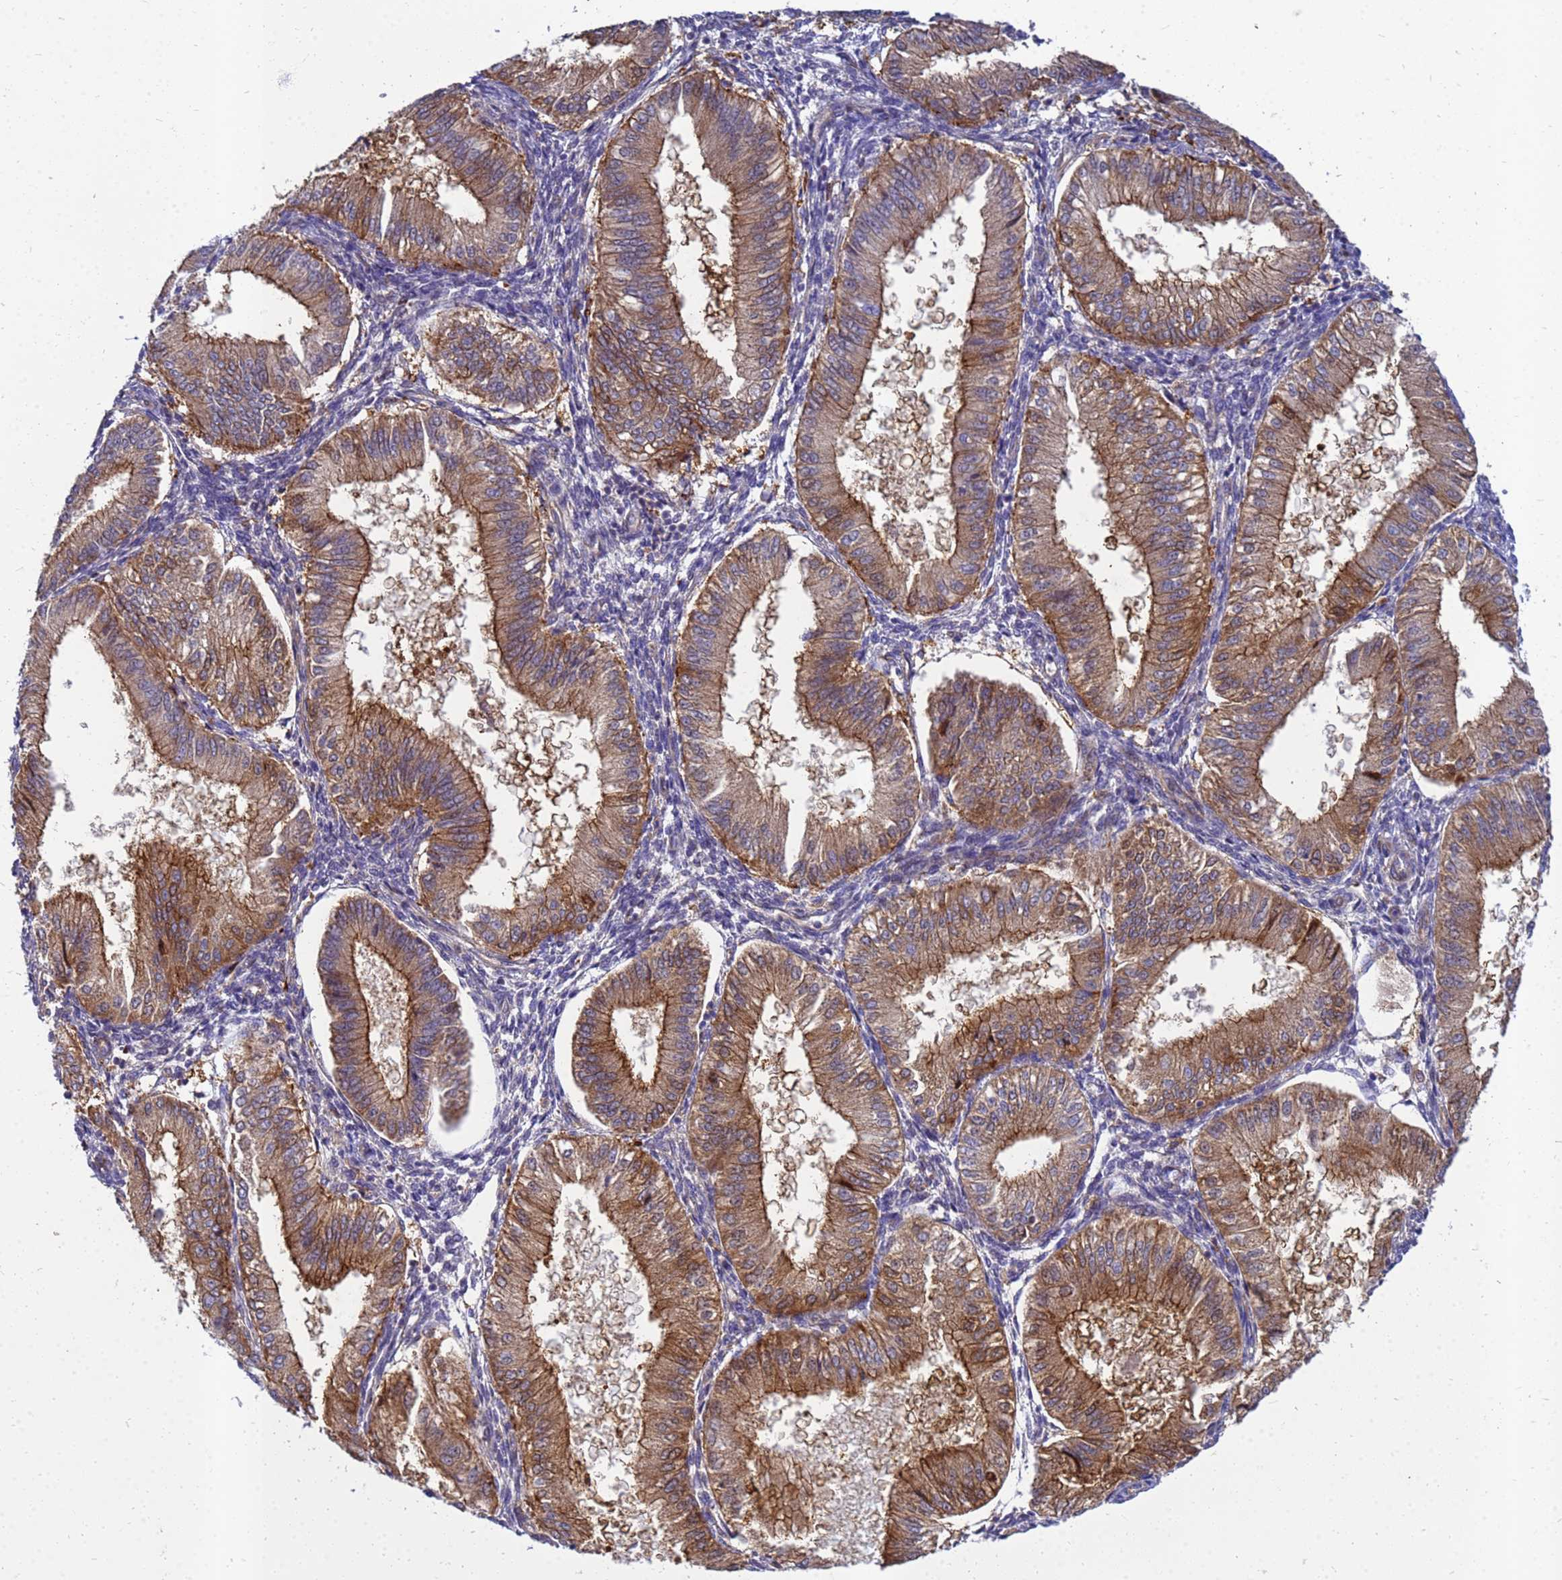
{"staining": {"intensity": "weak", "quantity": "<25%", "location": "cytoplasmic/membranous"}, "tissue": "endometrium", "cell_type": "Cells in endometrial stroma", "image_type": "normal", "snomed": [{"axis": "morphology", "description": "Normal tissue, NOS"}, {"axis": "topography", "description": "Endometrium"}], "caption": "This is an IHC photomicrograph of normal endometrium. There is no expression in cells in endometrial stroma.", "gene": "RNF215", "patient": {"sex": "female", "age": 39}}